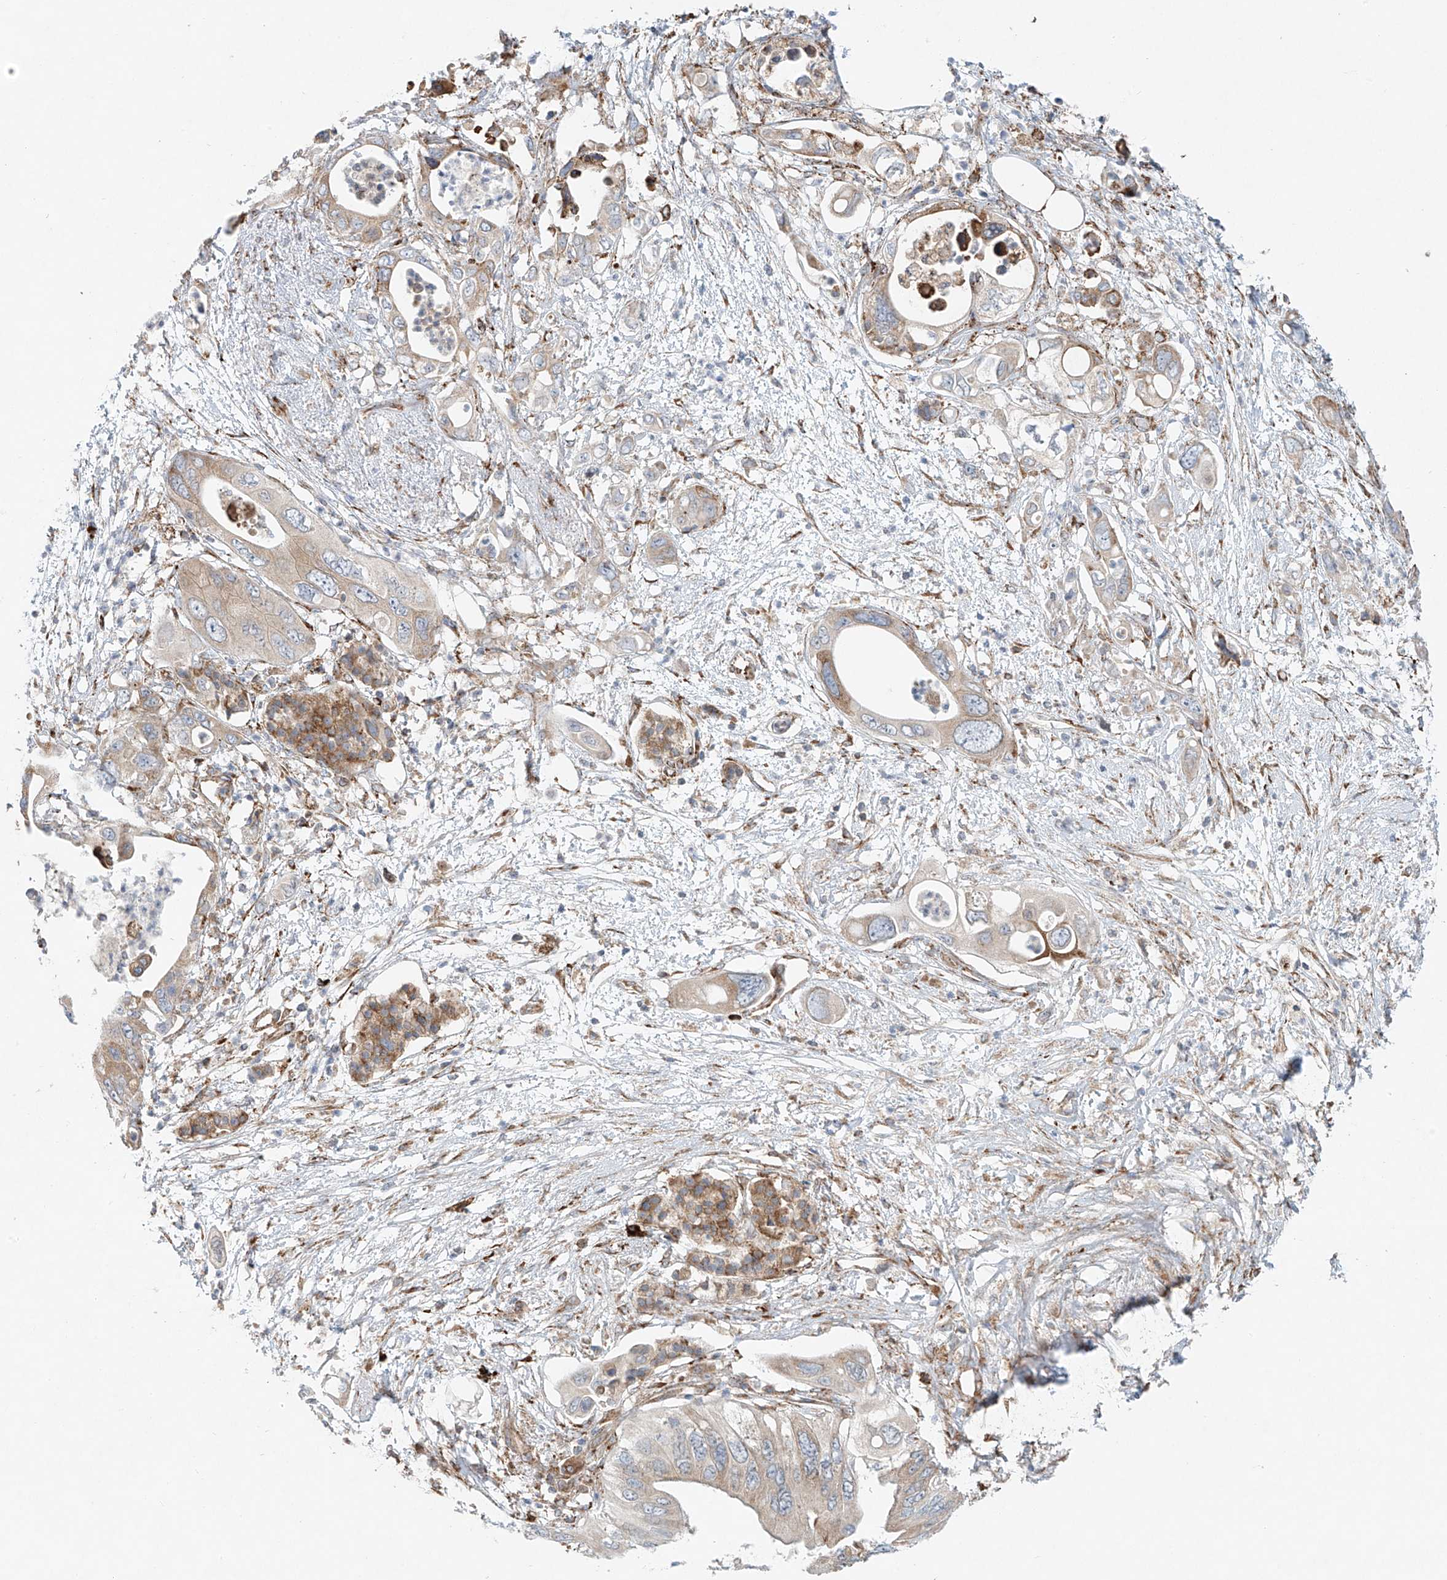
{"staining": {"intensity": "moderate", "quantity": "<25%", "location": "cytoplasmic/membranous"}, "tissue": "pancreatic cancer", "cell_type": "Tumor cells", "image_type": "cancer", "snomed": [{"axis": "morphology", "description": "Adenocarcinoma, NOS"}, {"axis": "topography", "description": "Pancreas"}], "caption": "Pancreatic cancer stained for a protein (brown) displays moderate cytoplasmic/membranous positive expression in approximately <25% of tumor cells.", "gene": "EIPR1", "patient": {"sex": "male", "age": 66}}